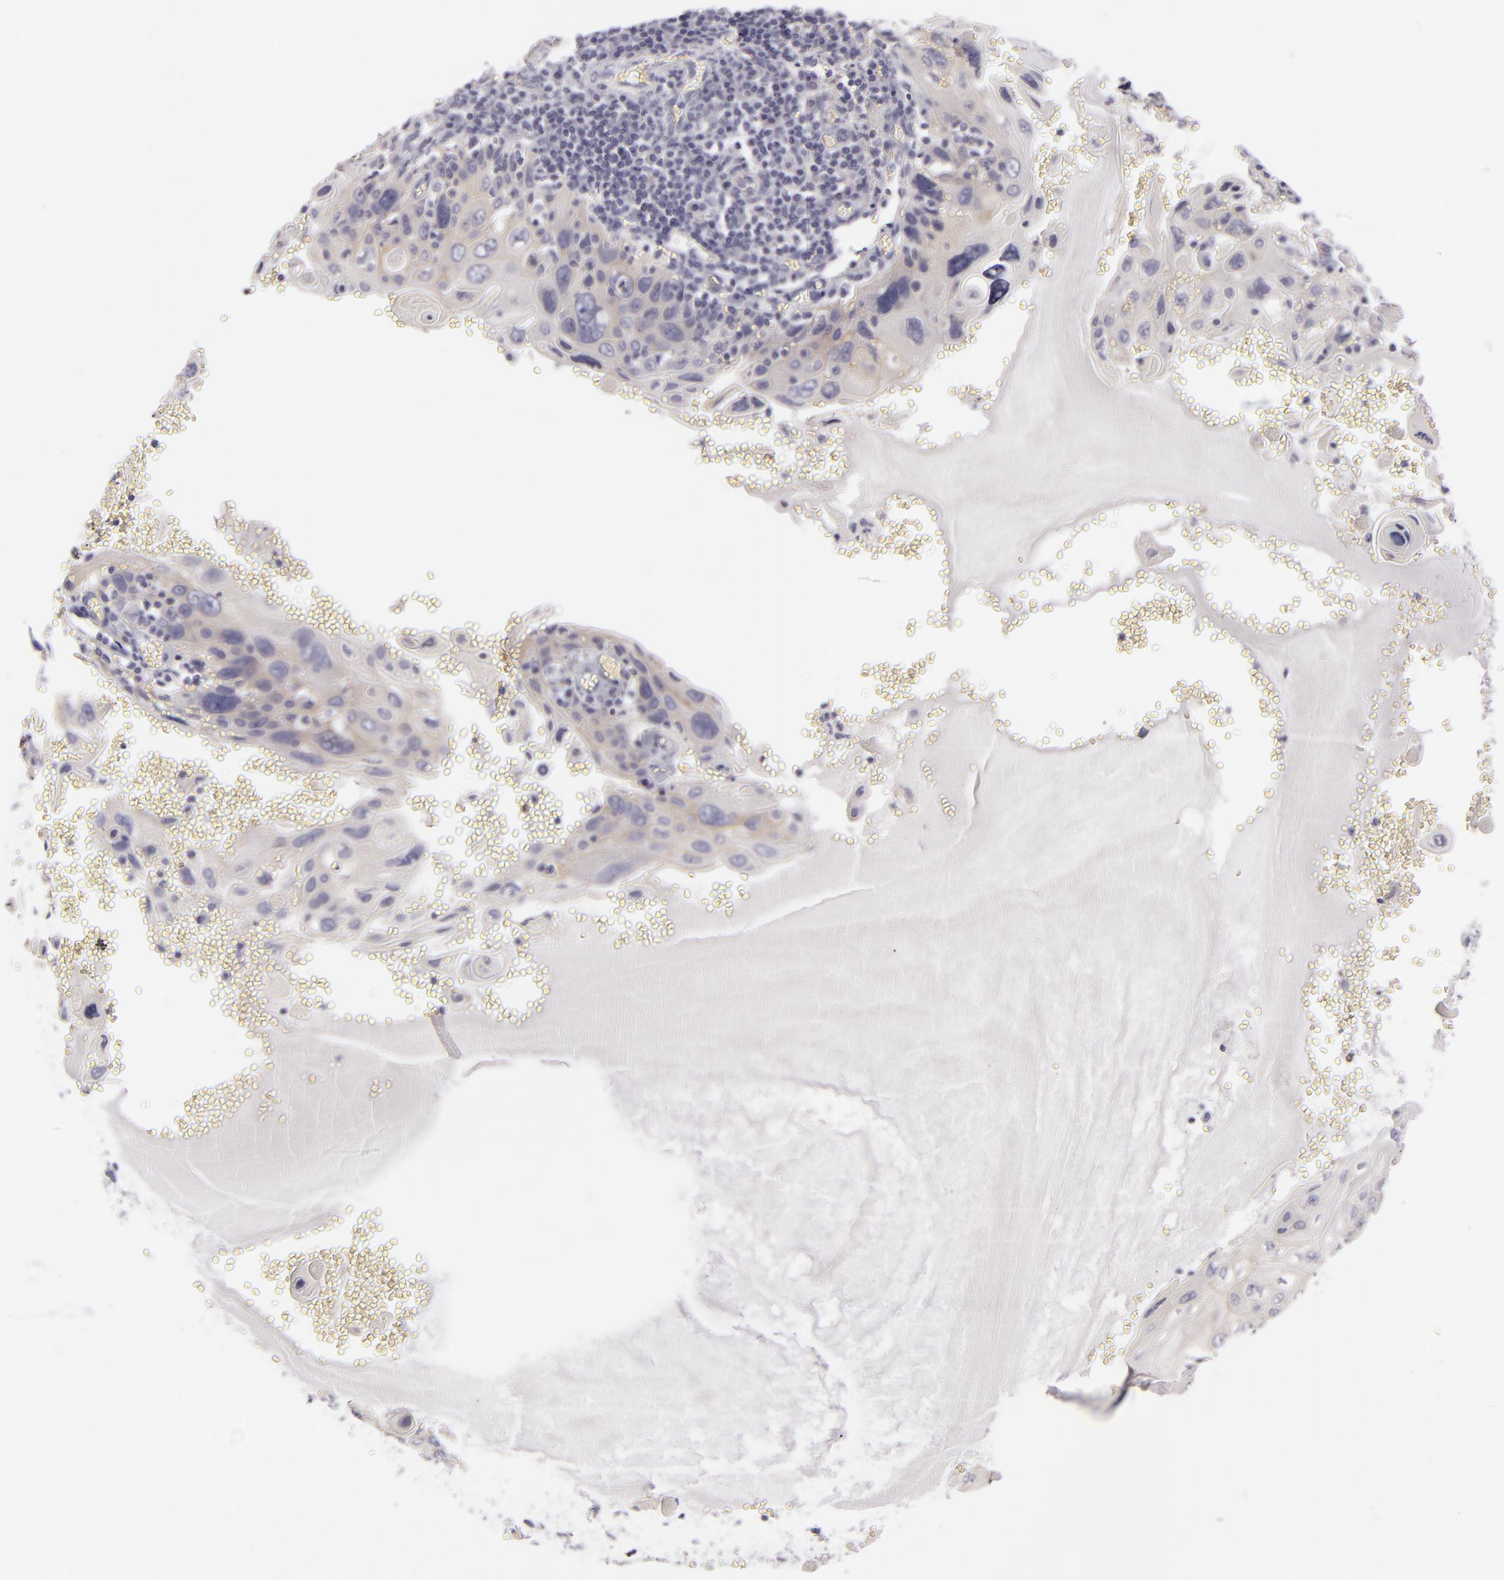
{"staining": {"intensity": "weak", "quantity": "25%-75%", "location": "cytoplasmic/membranous"}, "tissue": "cervical cancer", "cell_type": "Tumor cells", "image_type": "cancer", "snomed": [{"axis": "morphology", "description": "Squamous cell carcinoma, NOS"}, {"axis": "topography", "description": "Cervix"}], "caption": "Immunohistochemistry of human cervical cancer (squamous cell carcinoma) demonstrates low levels of weak cytoplasmic/membranous staining in about 25%-75% of tumor cells.", "gene": "DLG4", "patient": {"sex": "female", "age": 54}}